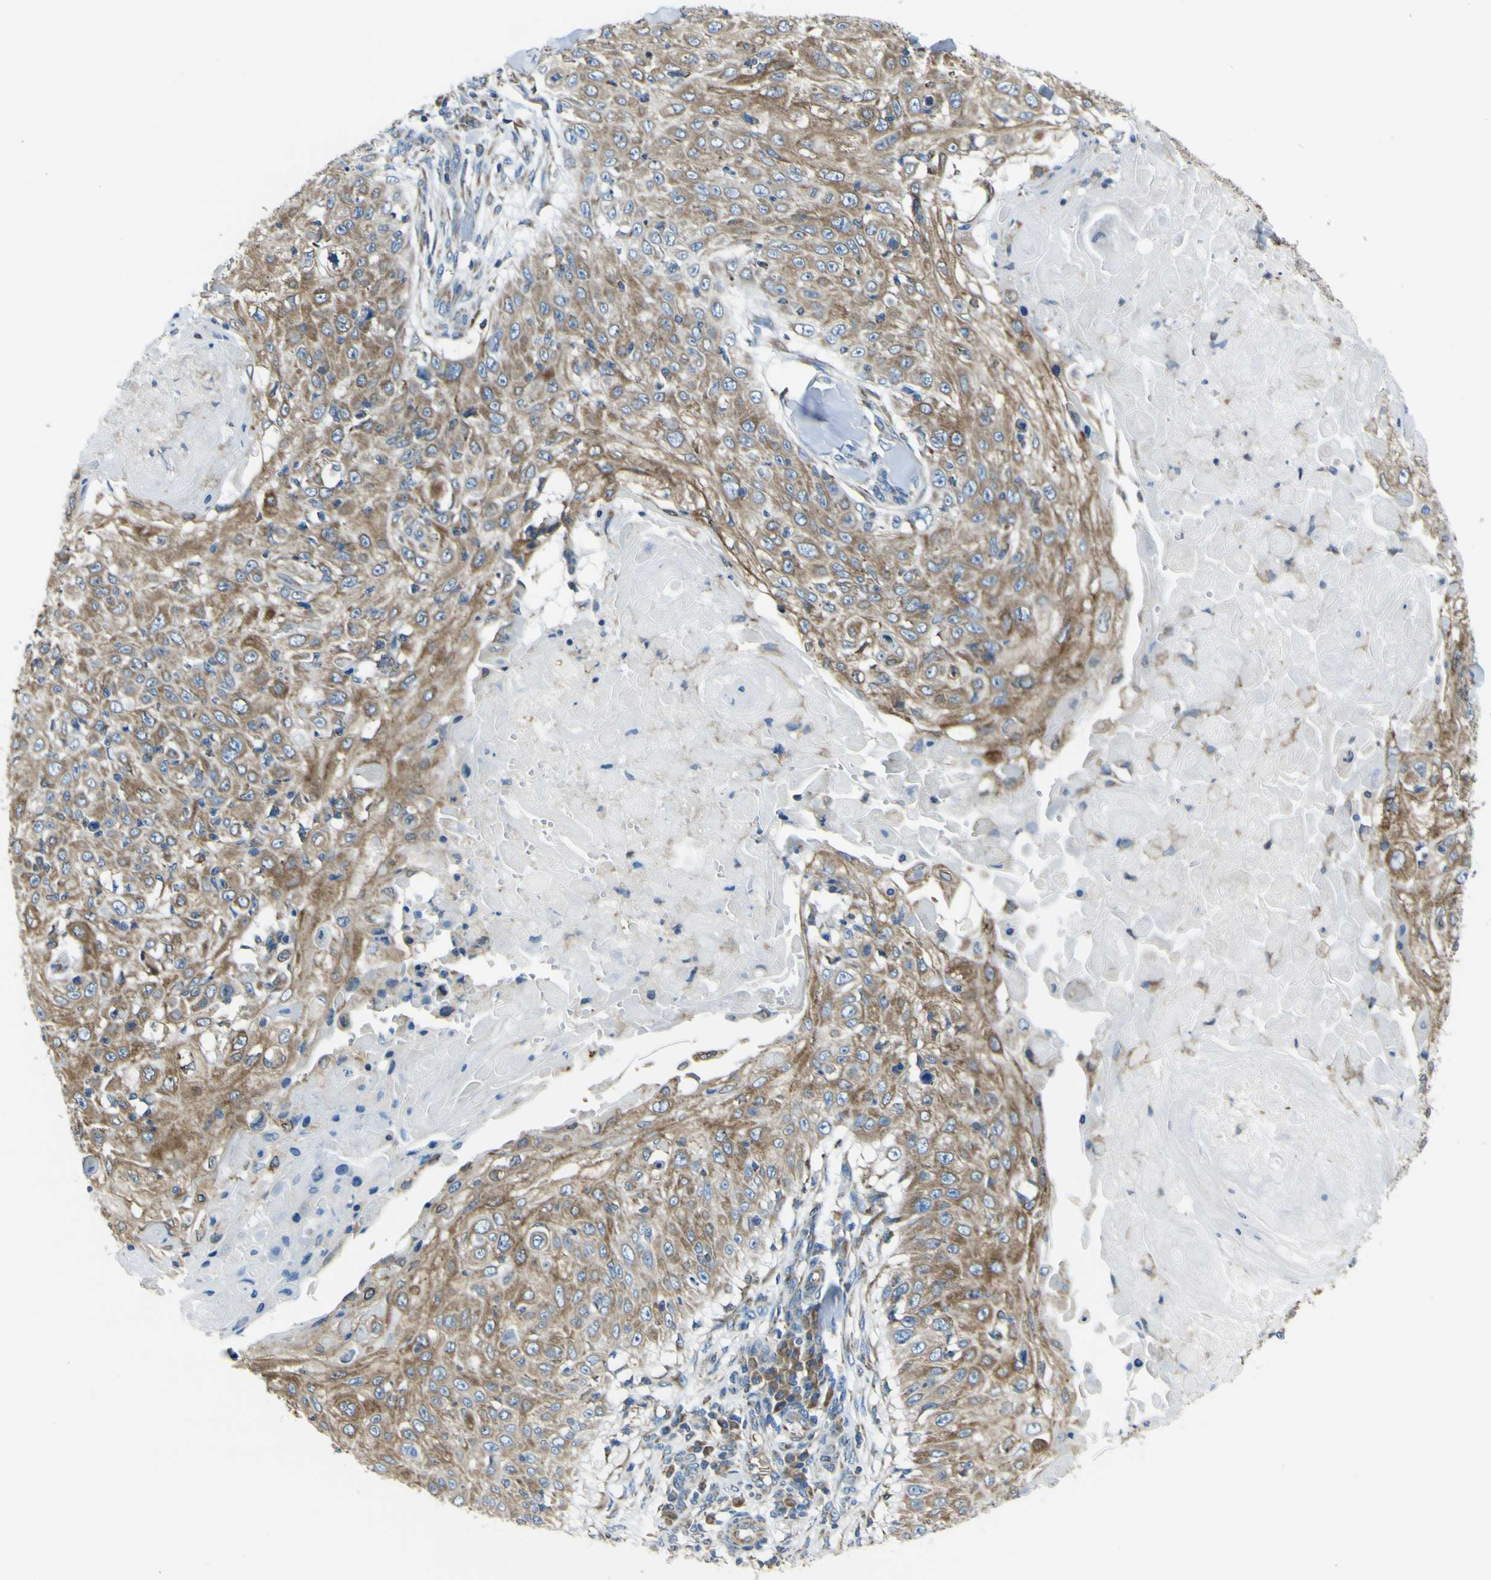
{"staining": {"intensity": "moderate", "quantity": ">75%", "location": "cytoplasmic/membranous"}, "tissue": "skin cancer", "cell_type": "Tumor cells", "image_type": "cancer", "snomed": [{"axis": "morphology", "description": "Squamous cell carcinoma, NOS"}, {"axis": "topography", "description": "Skin"}], "caption": "DAB (3,3'-diaminobenzidine) immunohistochemical staining of skin squamous cell carcinoma demonstrates moderate cytoplasmic/membranous protein positivity in about >75% of tumor cells.", "gene": "STIM1", "patient": {"sex": "male", "age": 86}}